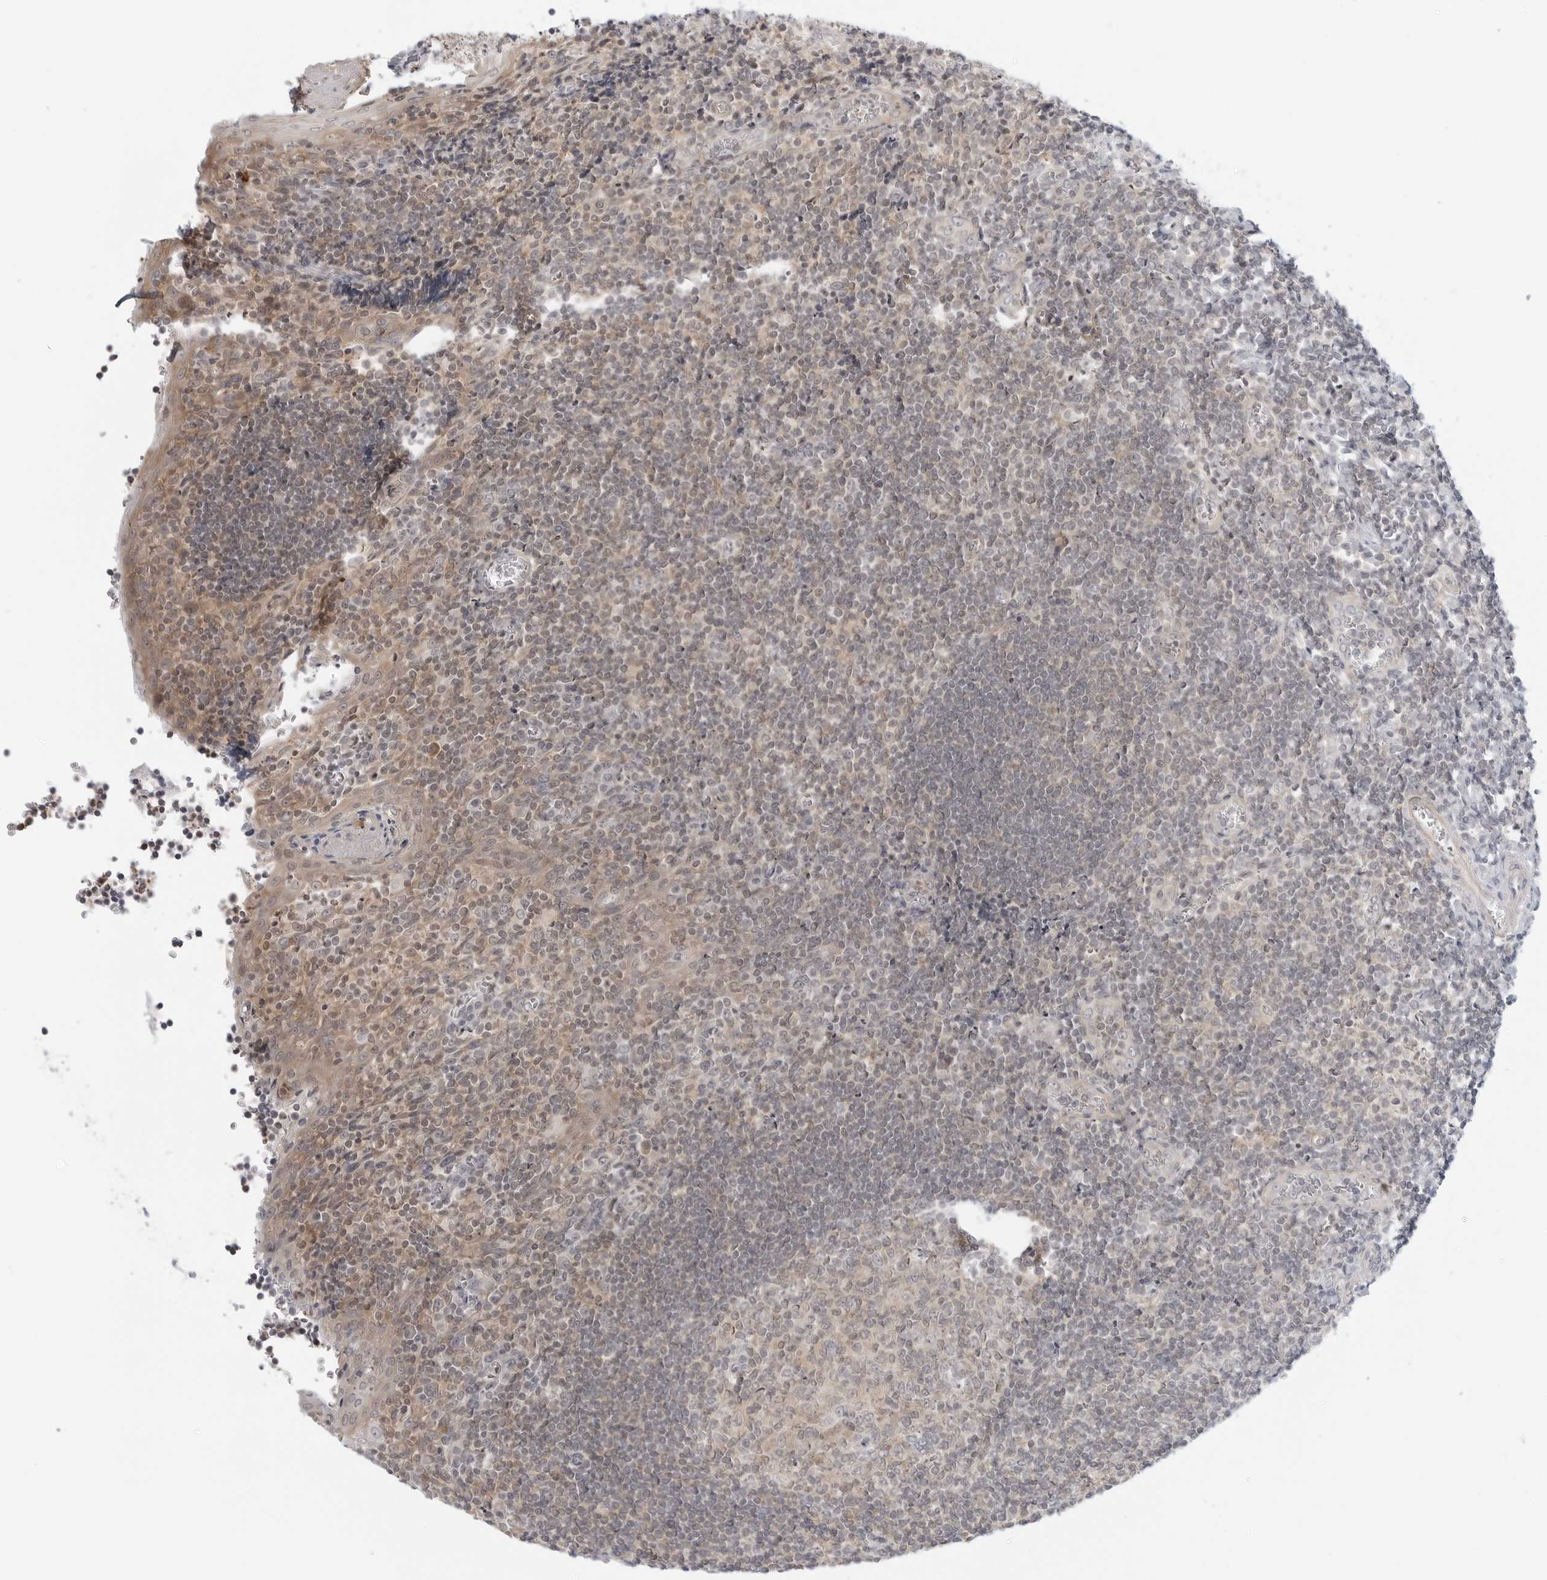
{"staining": {"intensity": "weak", "quantity": "25%-75%", "location": "cytoplasmic/membranous"}, "tissue": "tonsil", "cell_type": "Germinal center cells", "image_type": "normal", "snomed": [{"axis": "morphology", "description": "Normal tissue, NOS"}, {"axis": "topography", "description": "Tonsil"}], "caption": "Tonsil stained with DAB (3,3'-diaminobenzidine) immunohistochemistry (IHC) demonstrates low levels of weak cytoplasmic/membranous positivity in about 25%-75% of germinal center cells. (brown staining indicates protein expression, while blue staining denotes nuclei).", "gene": "STXBP3", "patient": {"sex": "male", "age": 27}}